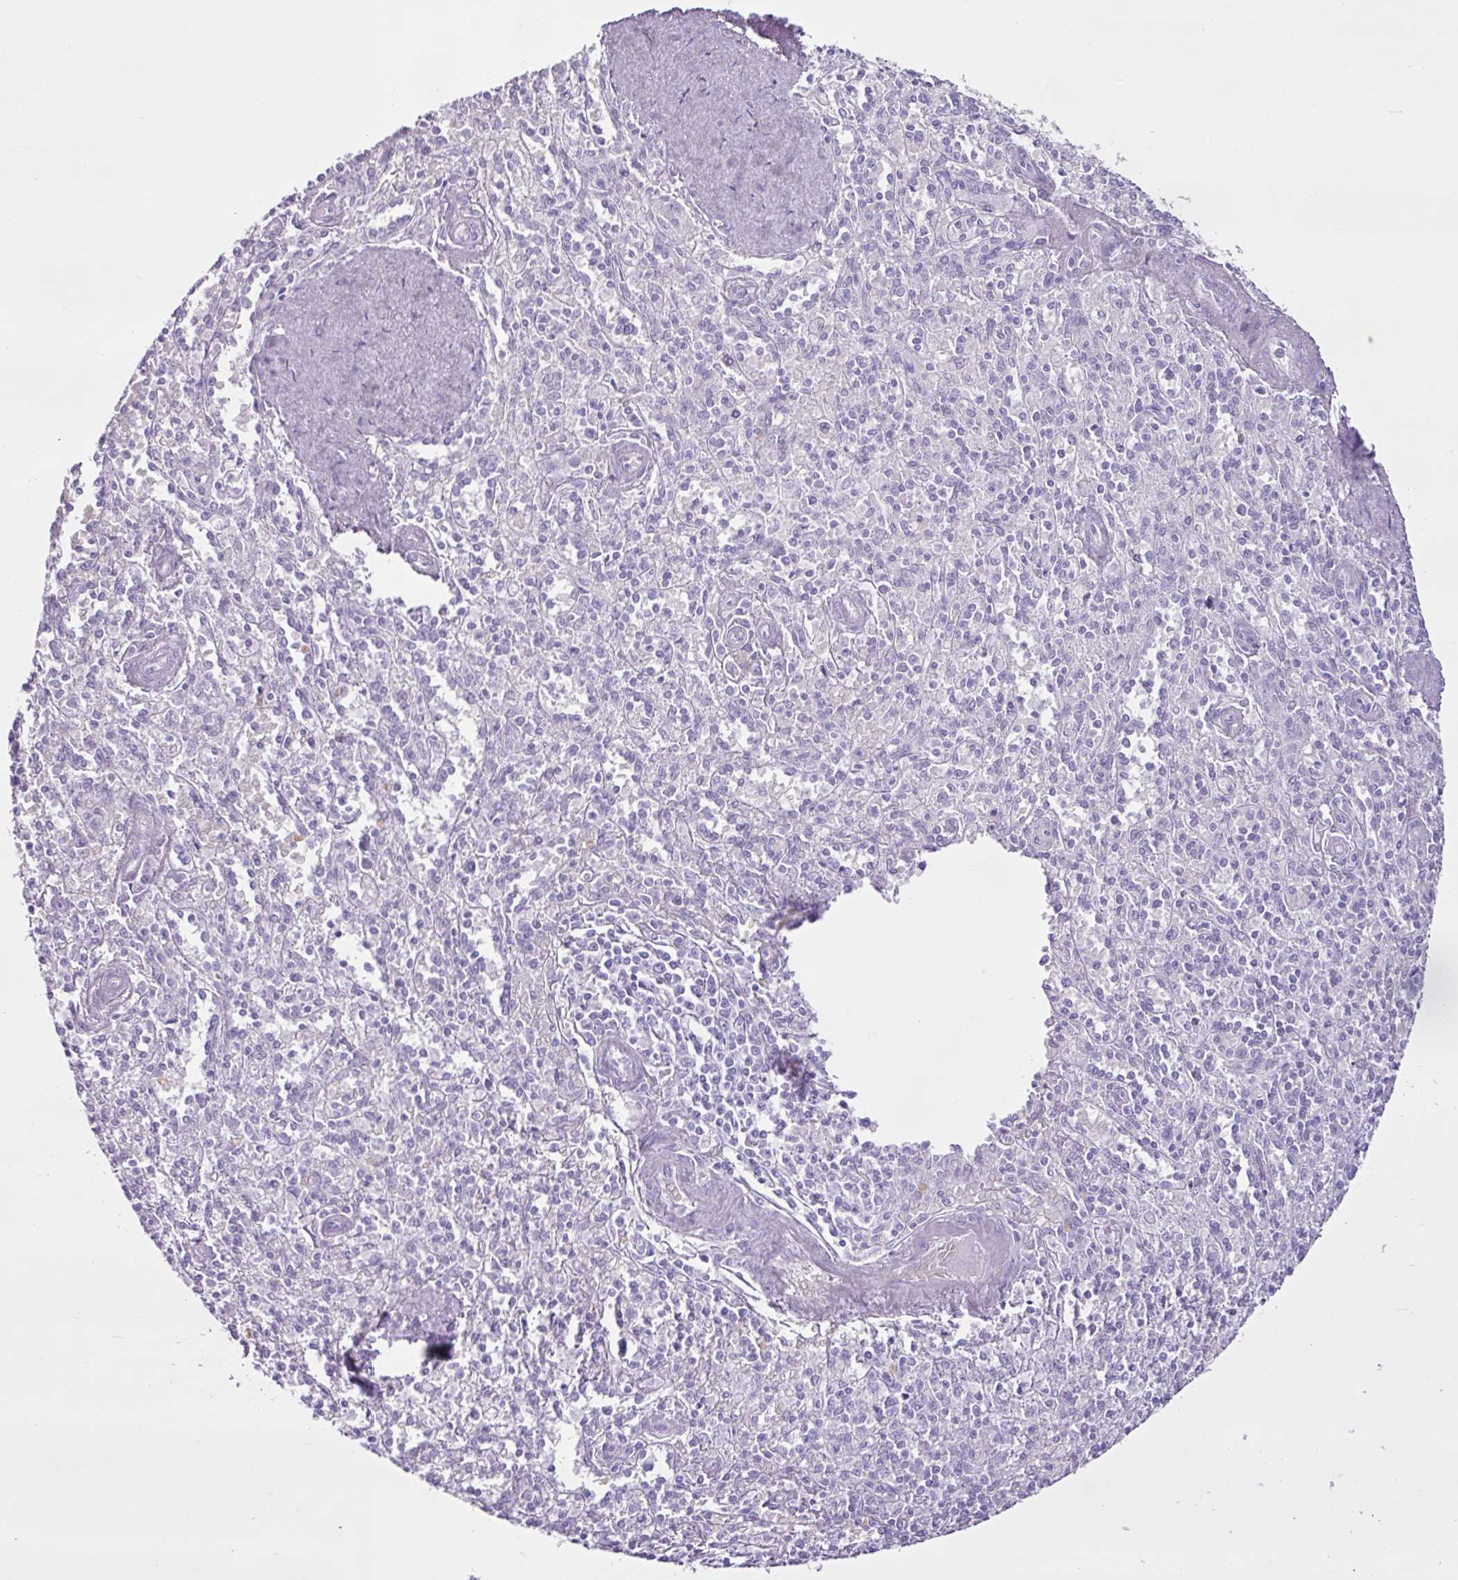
{"staining": {"intensity": "negative", "quantity": "none", "location": "none"}, "tissue": "spleen", "cell_type": "Cells in red pulp", "image_type": "normal", "snomed": [{"axis": "morphology", "description": "Normal tissue, NOS"}, {"axis": "topography", "description": "Spleen"}], "caption": "IHC photomicrograph of benign human spleen stained for a protein (brown), which exhibits no expression in cells in red pulp.", "gene": "PGR", "patient": {"sex": "female", "age": 70}}